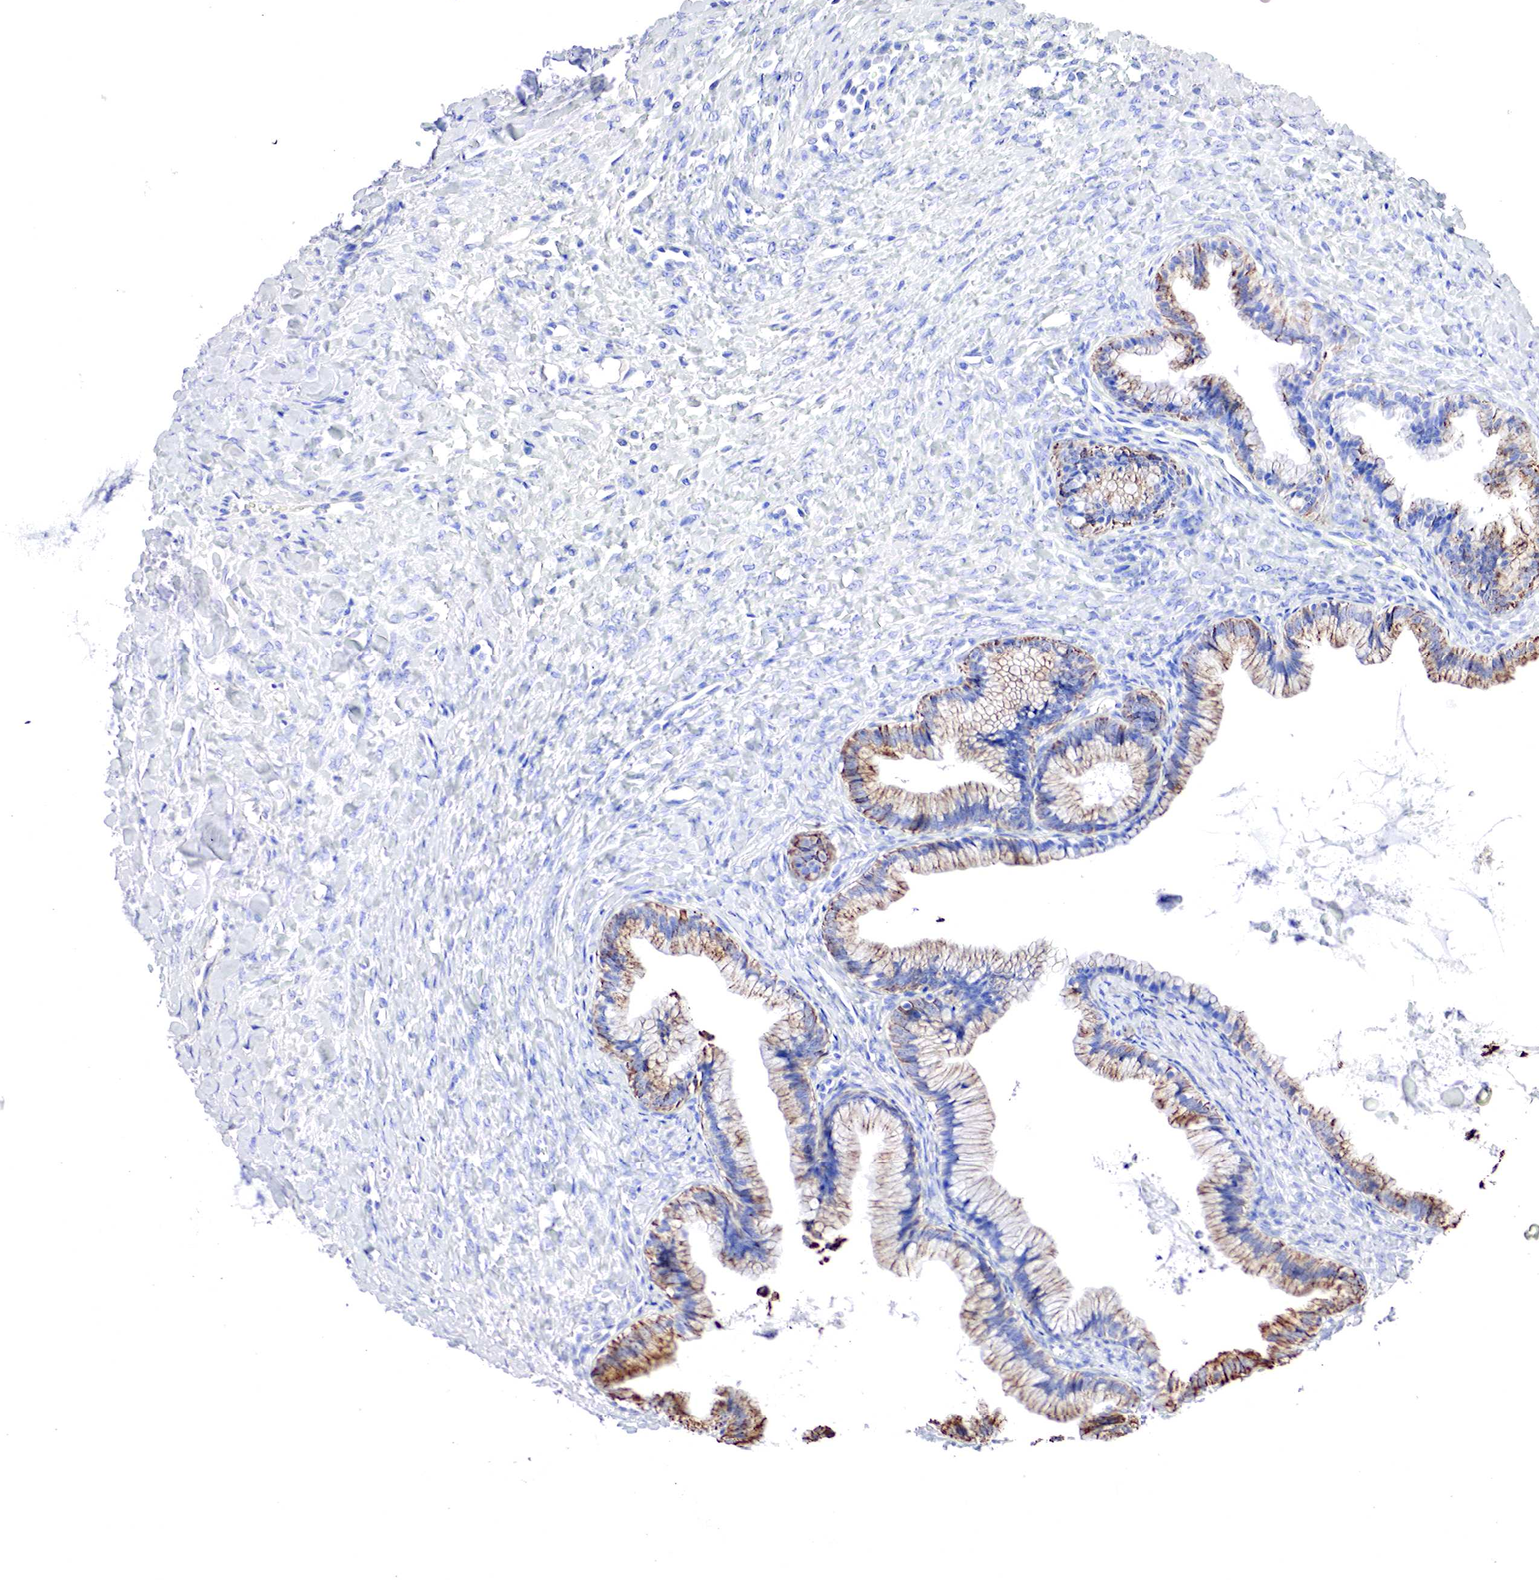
{"staining": {"intensity": "moderate", "quantity": "25%-75%", "location": "cytoplasmic/membranous"}, "tissue": "ovarian cancer", "cell_type": "Tumor cells", "image_type": "cancer", "snomed": [{"axis": "morphology", "description": "Cystadenocarcinoma, mucinous, NOS"}, {"axis": "topography", "description": "Ovary"}], "caption": "Protein expression analysis of ovarian cancer (mucinous cystadenocarcinoma) displays moderate cytoplasmic/membranous positivity in about 25%-75% of tumor cells.", "gene": "OTC", "patient": {"sex": "female", "age": 41}}